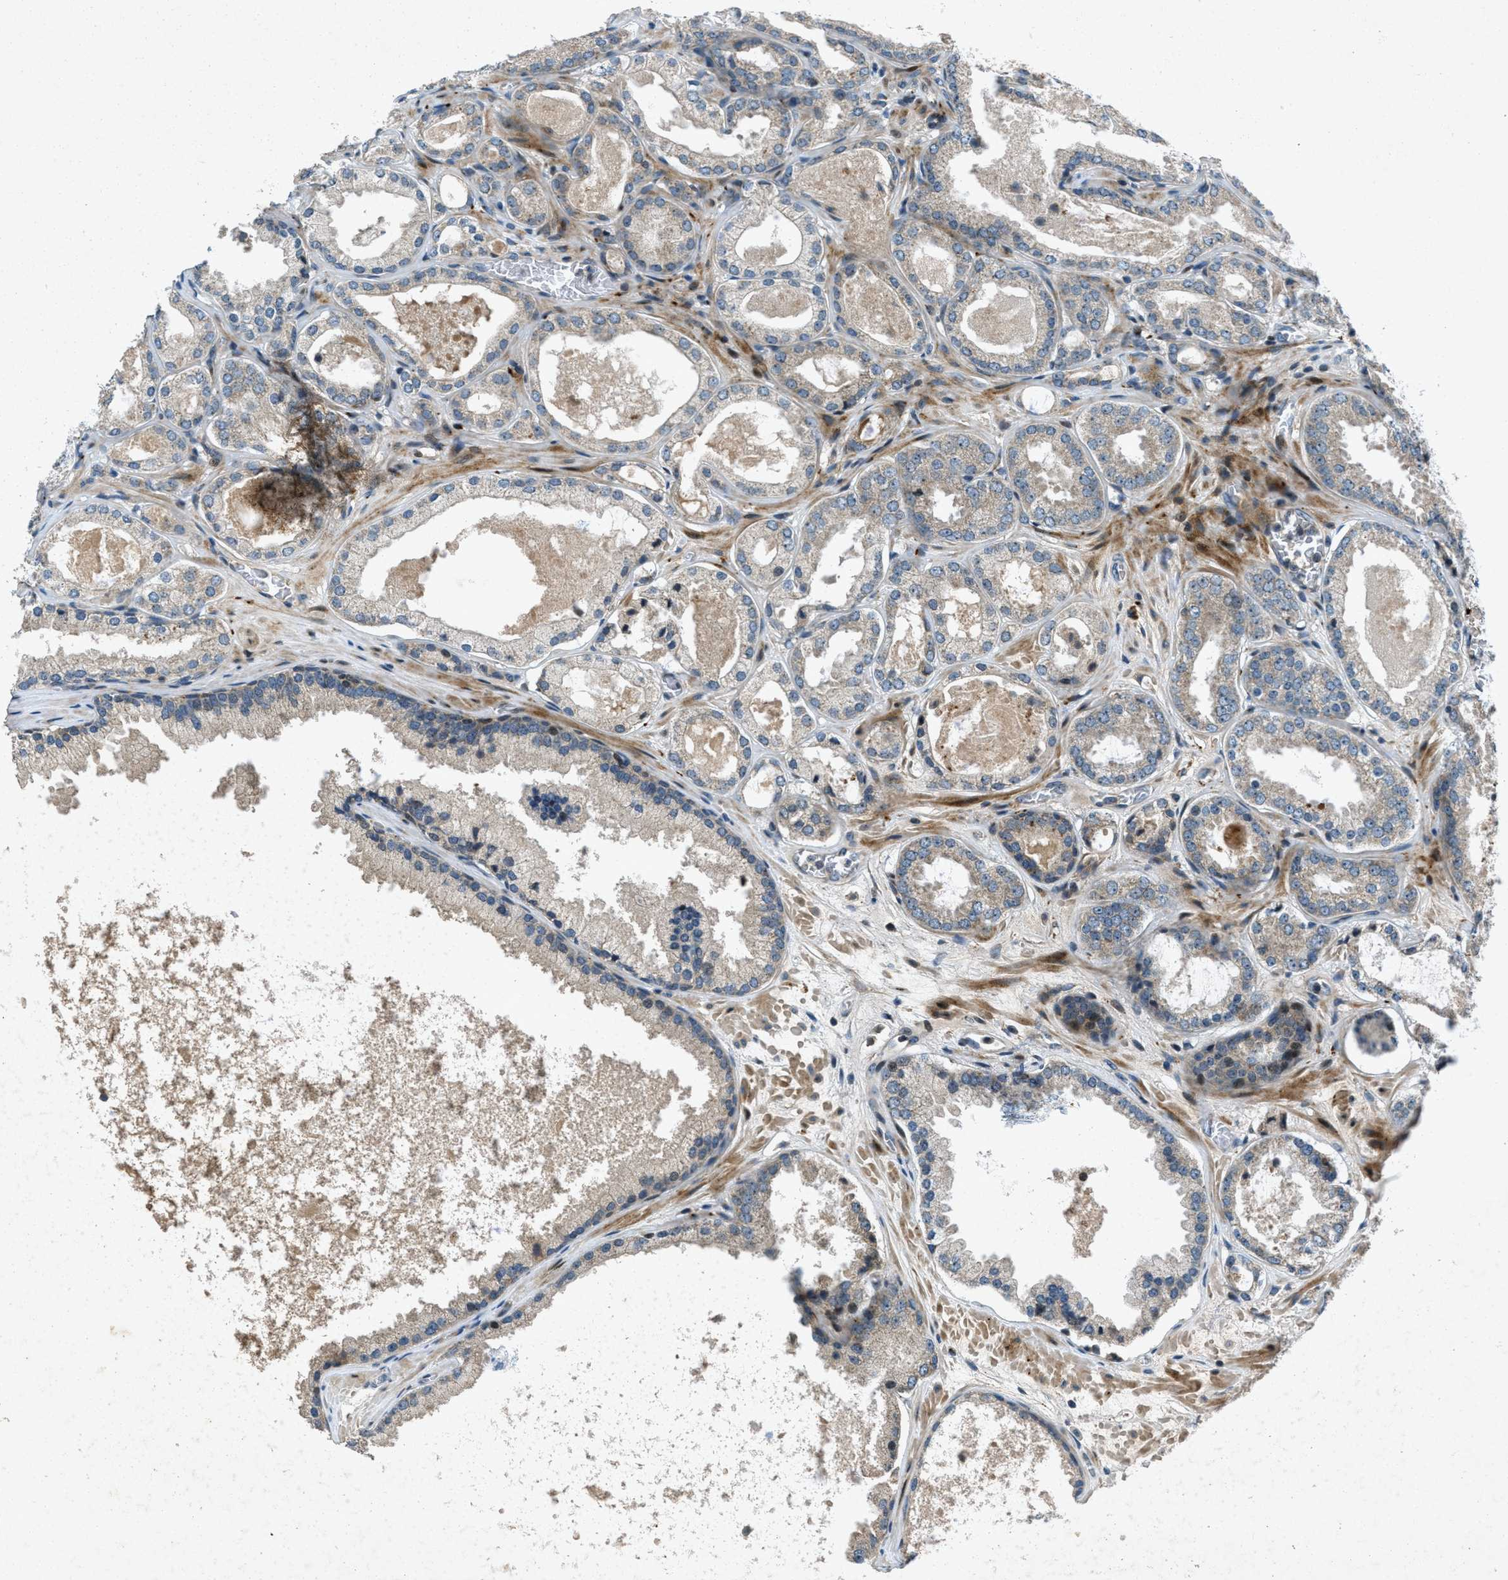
{"staining": {"intensity": "weak", "quantity": "25%-75%", "location": "cytoplasmic/membranous"}, "tissue": "prostate cancer", "cell_type": "Tumor cells", "image_type": "cancer", "snomed": [{"axis": "morphology", "description": "Adenocarcinoma, High grade"}, {"axis": "topography", "description": "Prostate"}], "caption": "This histopathology image shows immunohistochemistry (IHC) staining of human prostate cancer (high-grade adenocarcinoma), with low weak cytoplasmic/membranous positivity in about 25%-75% of tumor cells.", "gene": "CLEC2D", "patient": {"sex": "male", "age": 65}}